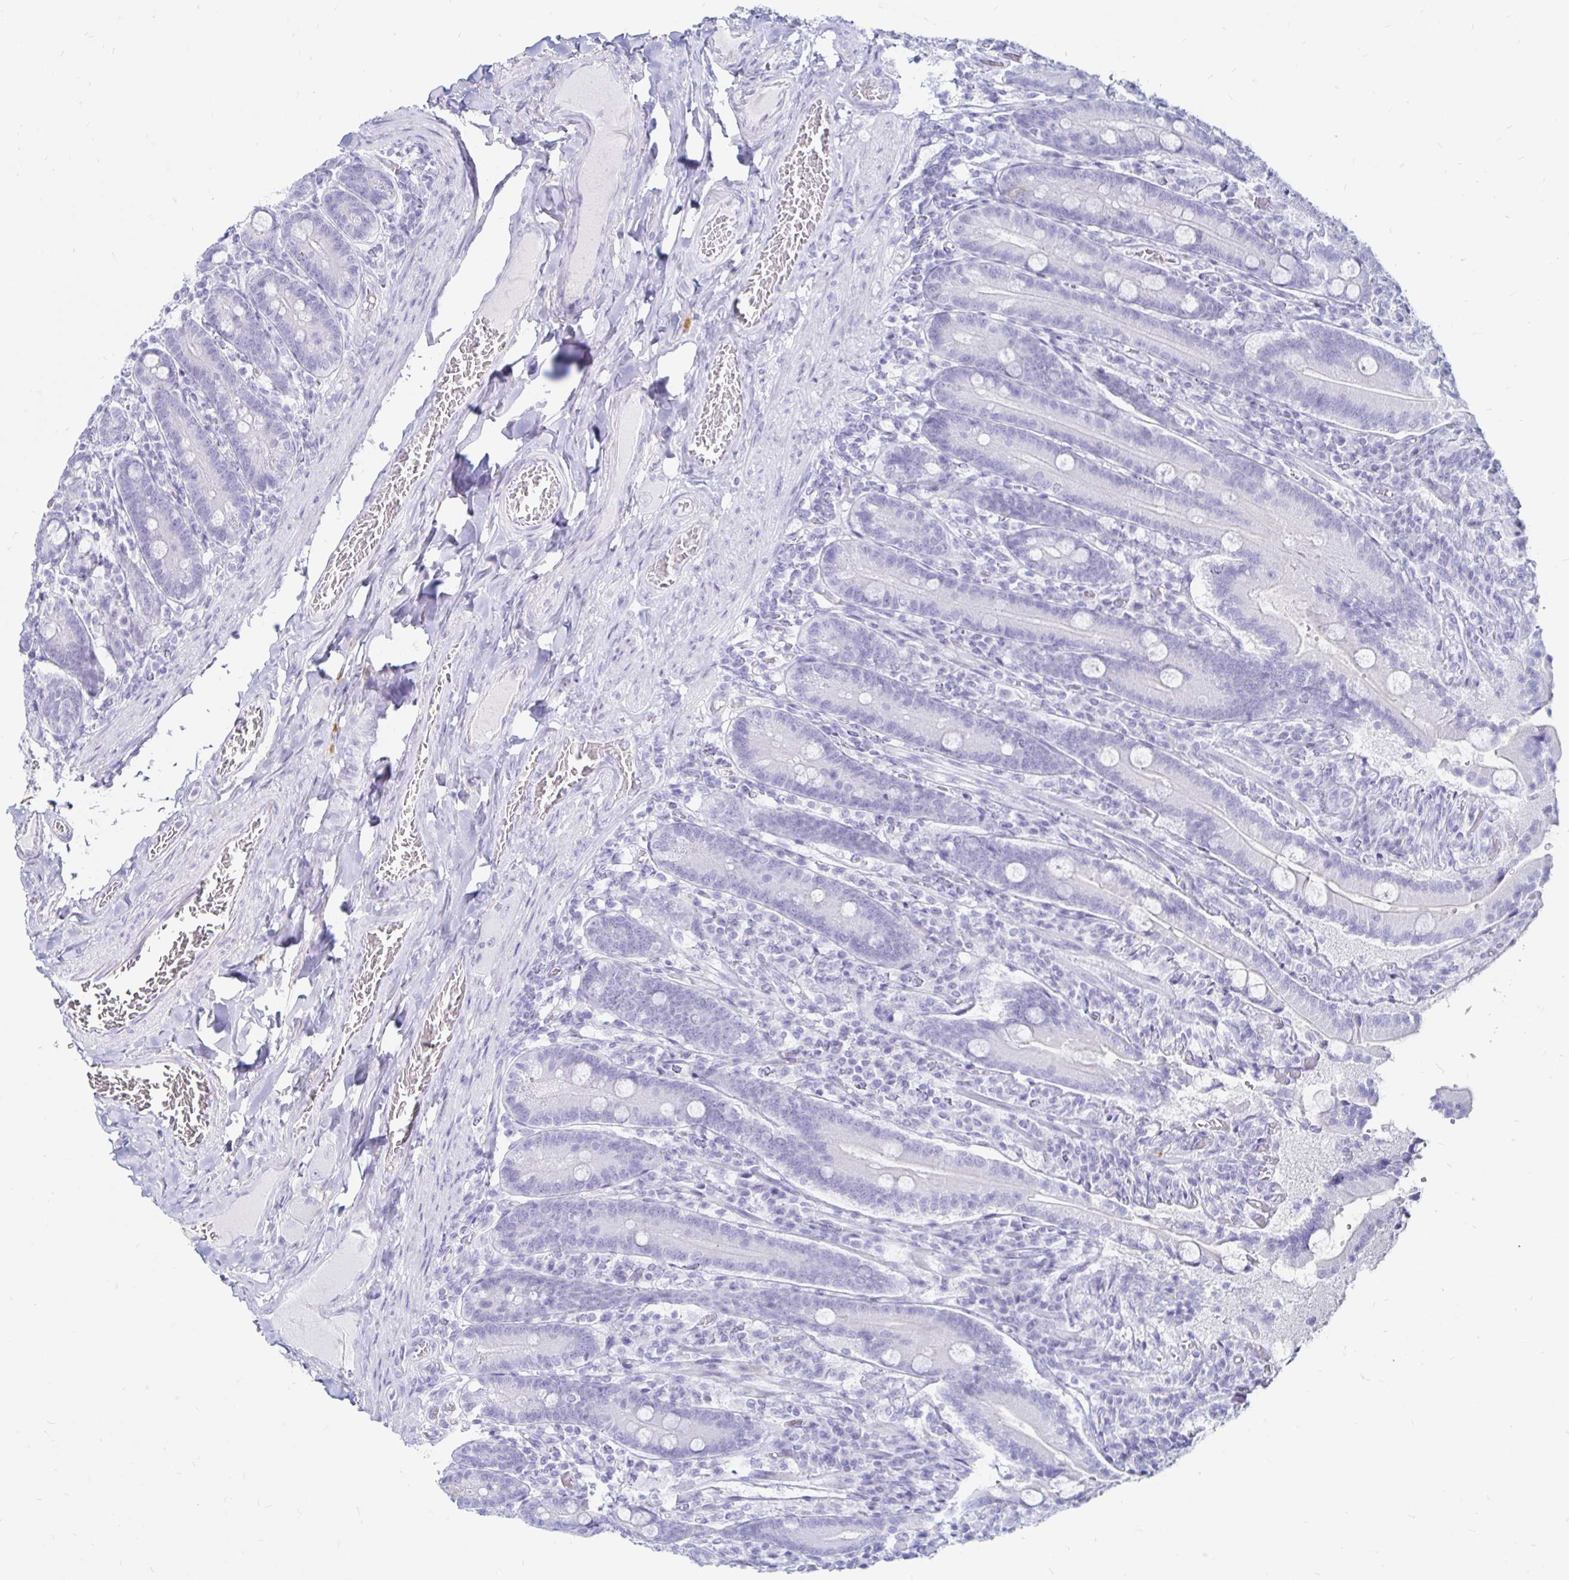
{"staining": {"intensity": "negative", "quantity": "none", "location": "none"}, "tissue": "duodenum", "cell_type": "Glandular cells", "image_type": "normal", "snomed": [{"axis": "morphology", "description": "Normal tissue, NOS"}, {"axis": "topography", "description": "Duodenum"}], "caption": "Protein analysis of unremarkable duodenum demonstrates no significant expression in glandular cells. Brightfield microscopy of IHC stained with DAB (brown) and hematoxylin (blue), captured at high magnification.", "gene": "TIMP1", "patient": {"sex": "female", "age": 62}}